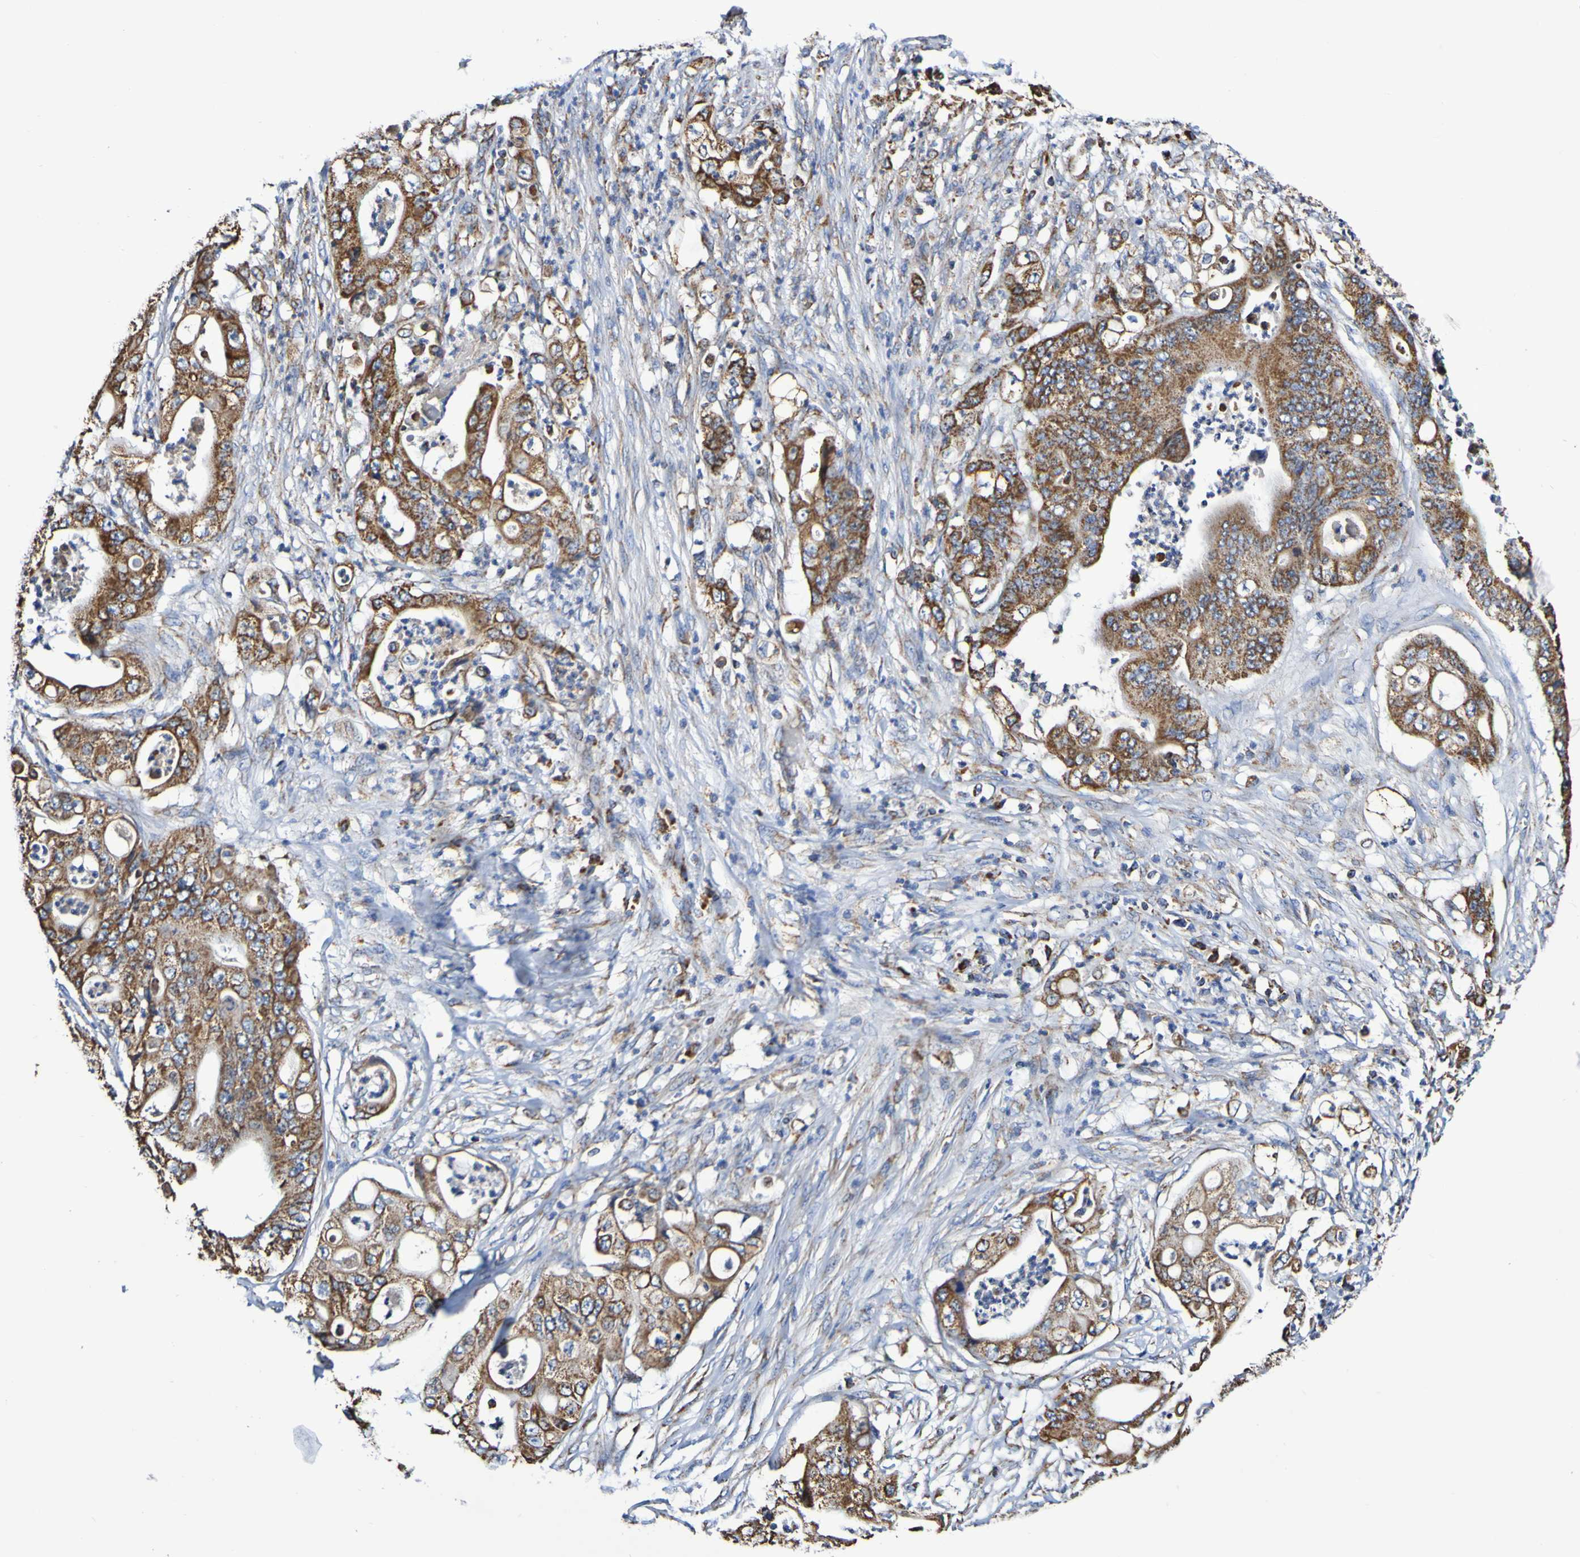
{"staining": {"intensity": "strong", "quantity": ">75%", "location": "cytoplasmic/membranous"}, "tissue": "stomach cancer", "cell_type": "Tumor cells", "image_type": "cancer", "snomed": [{"axis": "morphology", "description": "Adenocarcinoma, NOS"}, {"axis": "topography", "description": "Stomach"}], "caption": "The photomicrograph reveals immunohistochemical staining of stomach adenocarcinoma. There is strong cytoplasmic/membranous positivity is identified in about >75% of tumor cells.", "gene": "IL18R1", "patient": {"sex": "female", "age": 73}}